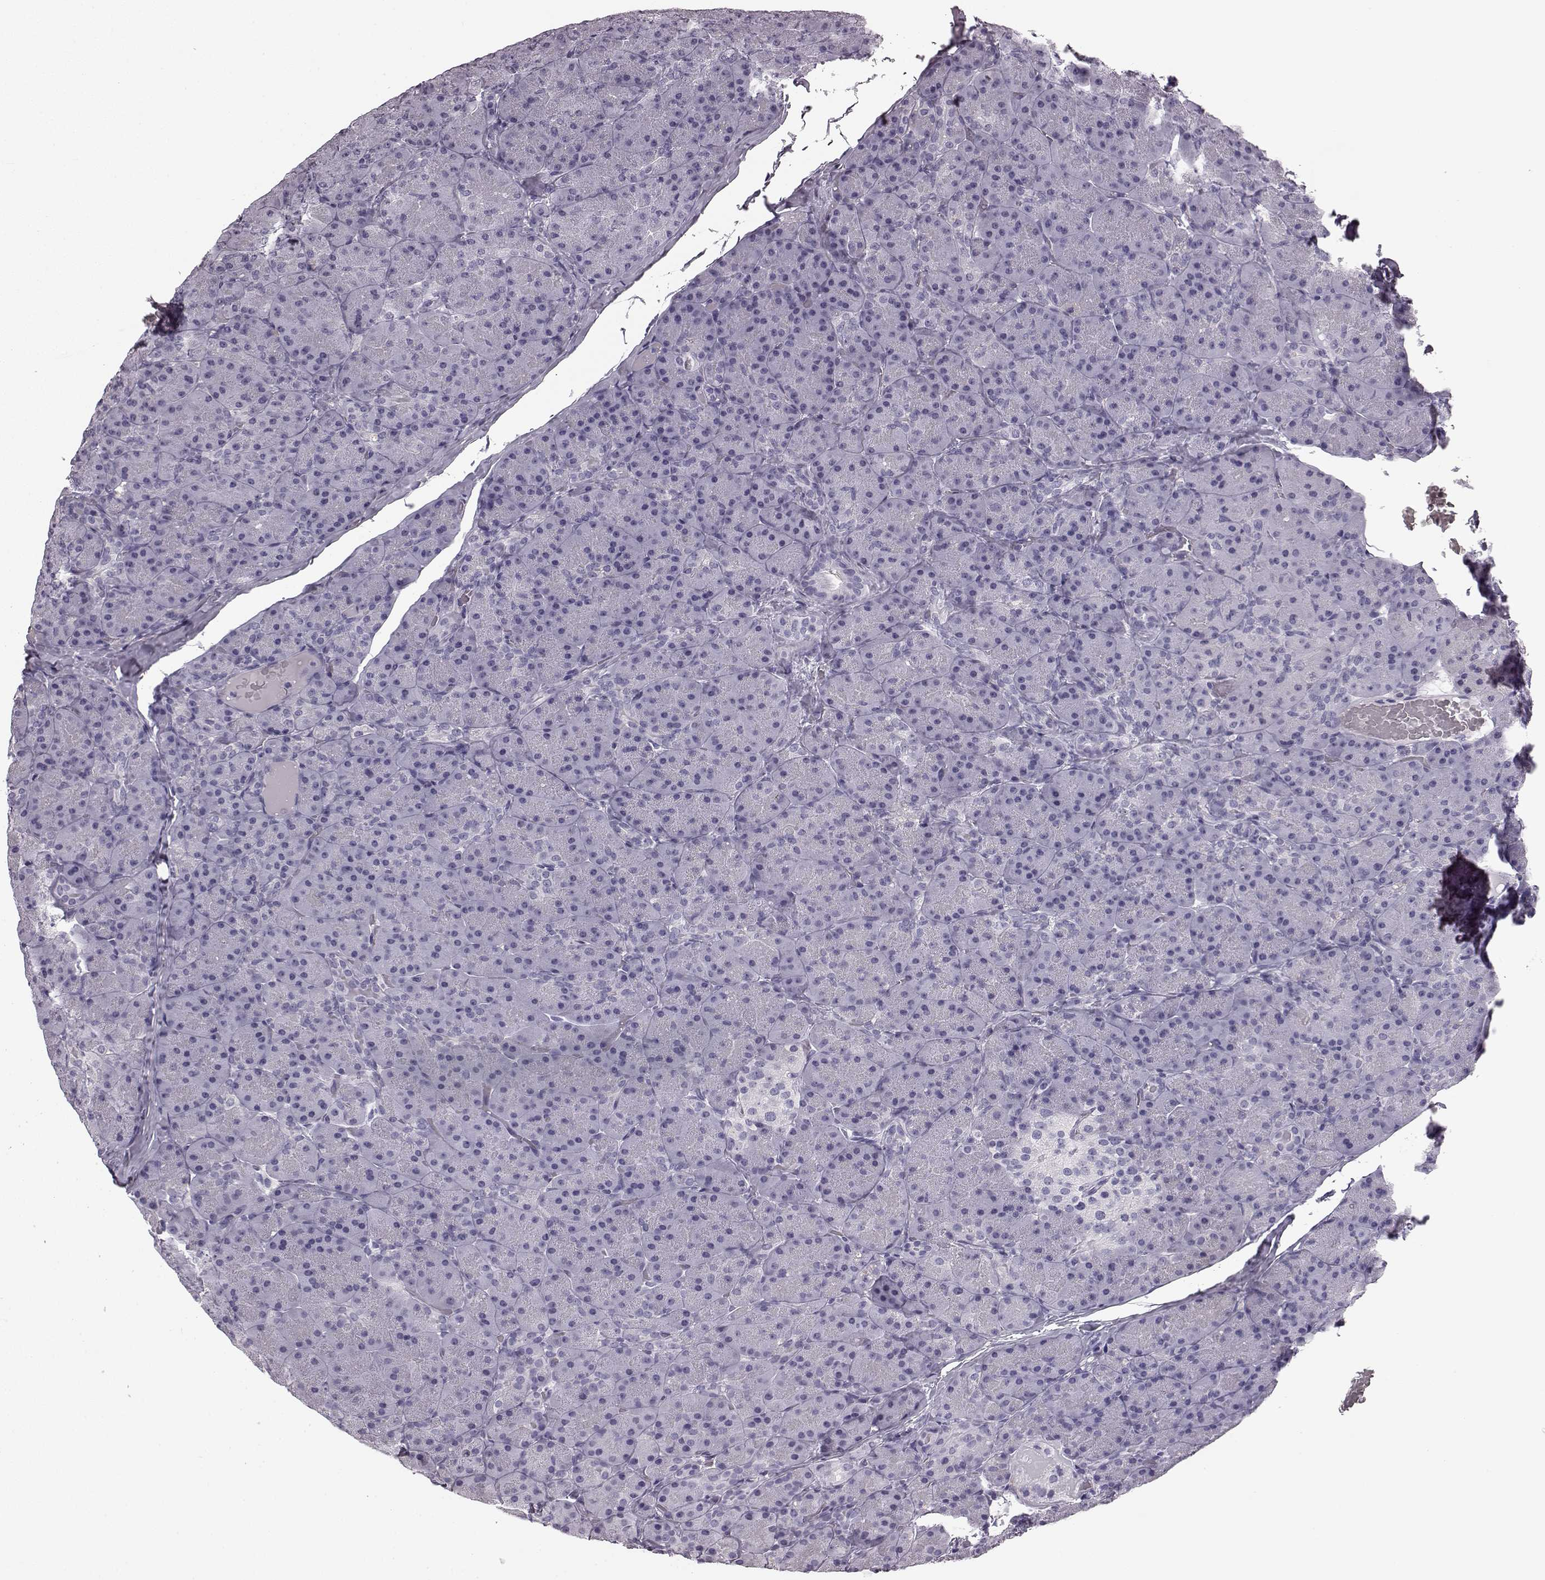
{"staining": {"intensity": "negative", "quantity": "none", "location": "none"}, "tissue": "pancreas", "cell_type": "Exocrine glandular cells", "image_type": "normal", "snomed": [{"axis": "morphology", "description": "Normal tissue, NOS"}, {"axis": "topography", "description": "Pancreas"}], "caption": "The IHC histopathology image has no significant staining in exocrine glandular cells of pancreas. The staining is performed using DAB (3,3'-diaminobenzidine) brown chromogen with nuclei counter-stained in using hematoxylin.", "gene": "AIPL1", "patient": {"sex": "male", "age": 57}}